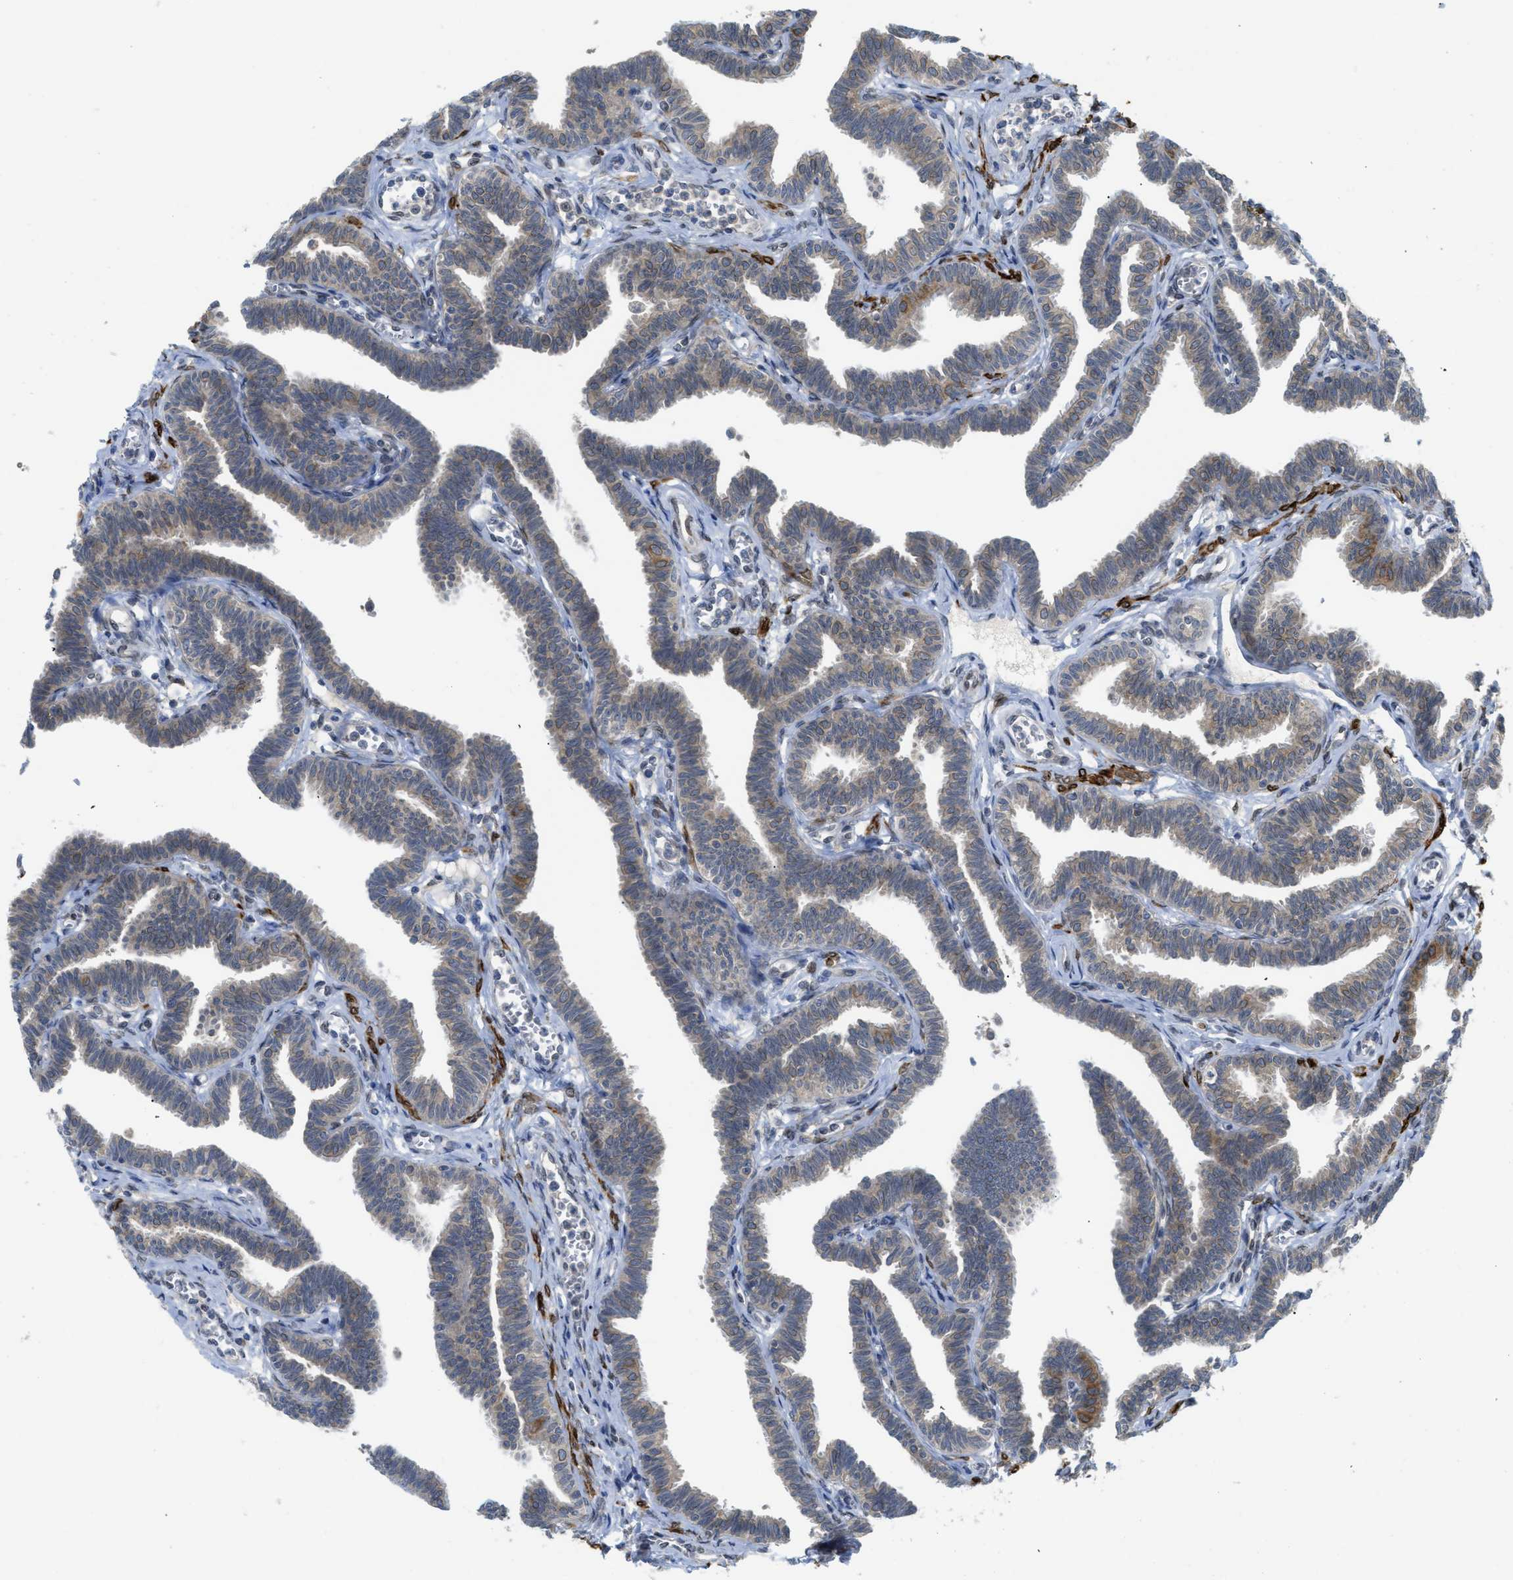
{"staining": {"intensity": "weak", "quantity": "<25%", "location": "cytoplasmic/membranous"}, "tissue": "fallopian tube", "cell_type": "Glandular cells", "image_type": "normal", "snomed": [{"axis": "morphology", "description": "Normal tissue, NOS"}, {"axis": "topography", "description": "Fallopian tube"}, {"axis": "topography", "description": "Ovary"}], "caption": "An image of human fallopian tube is negative for staining in glandular cells. (DAB (3,3'-diaminobenzidine) IHC with hematoxylin counter stain).", "gene": "EIF2AK3", "patient": {"sex": "female", "age": 23}}